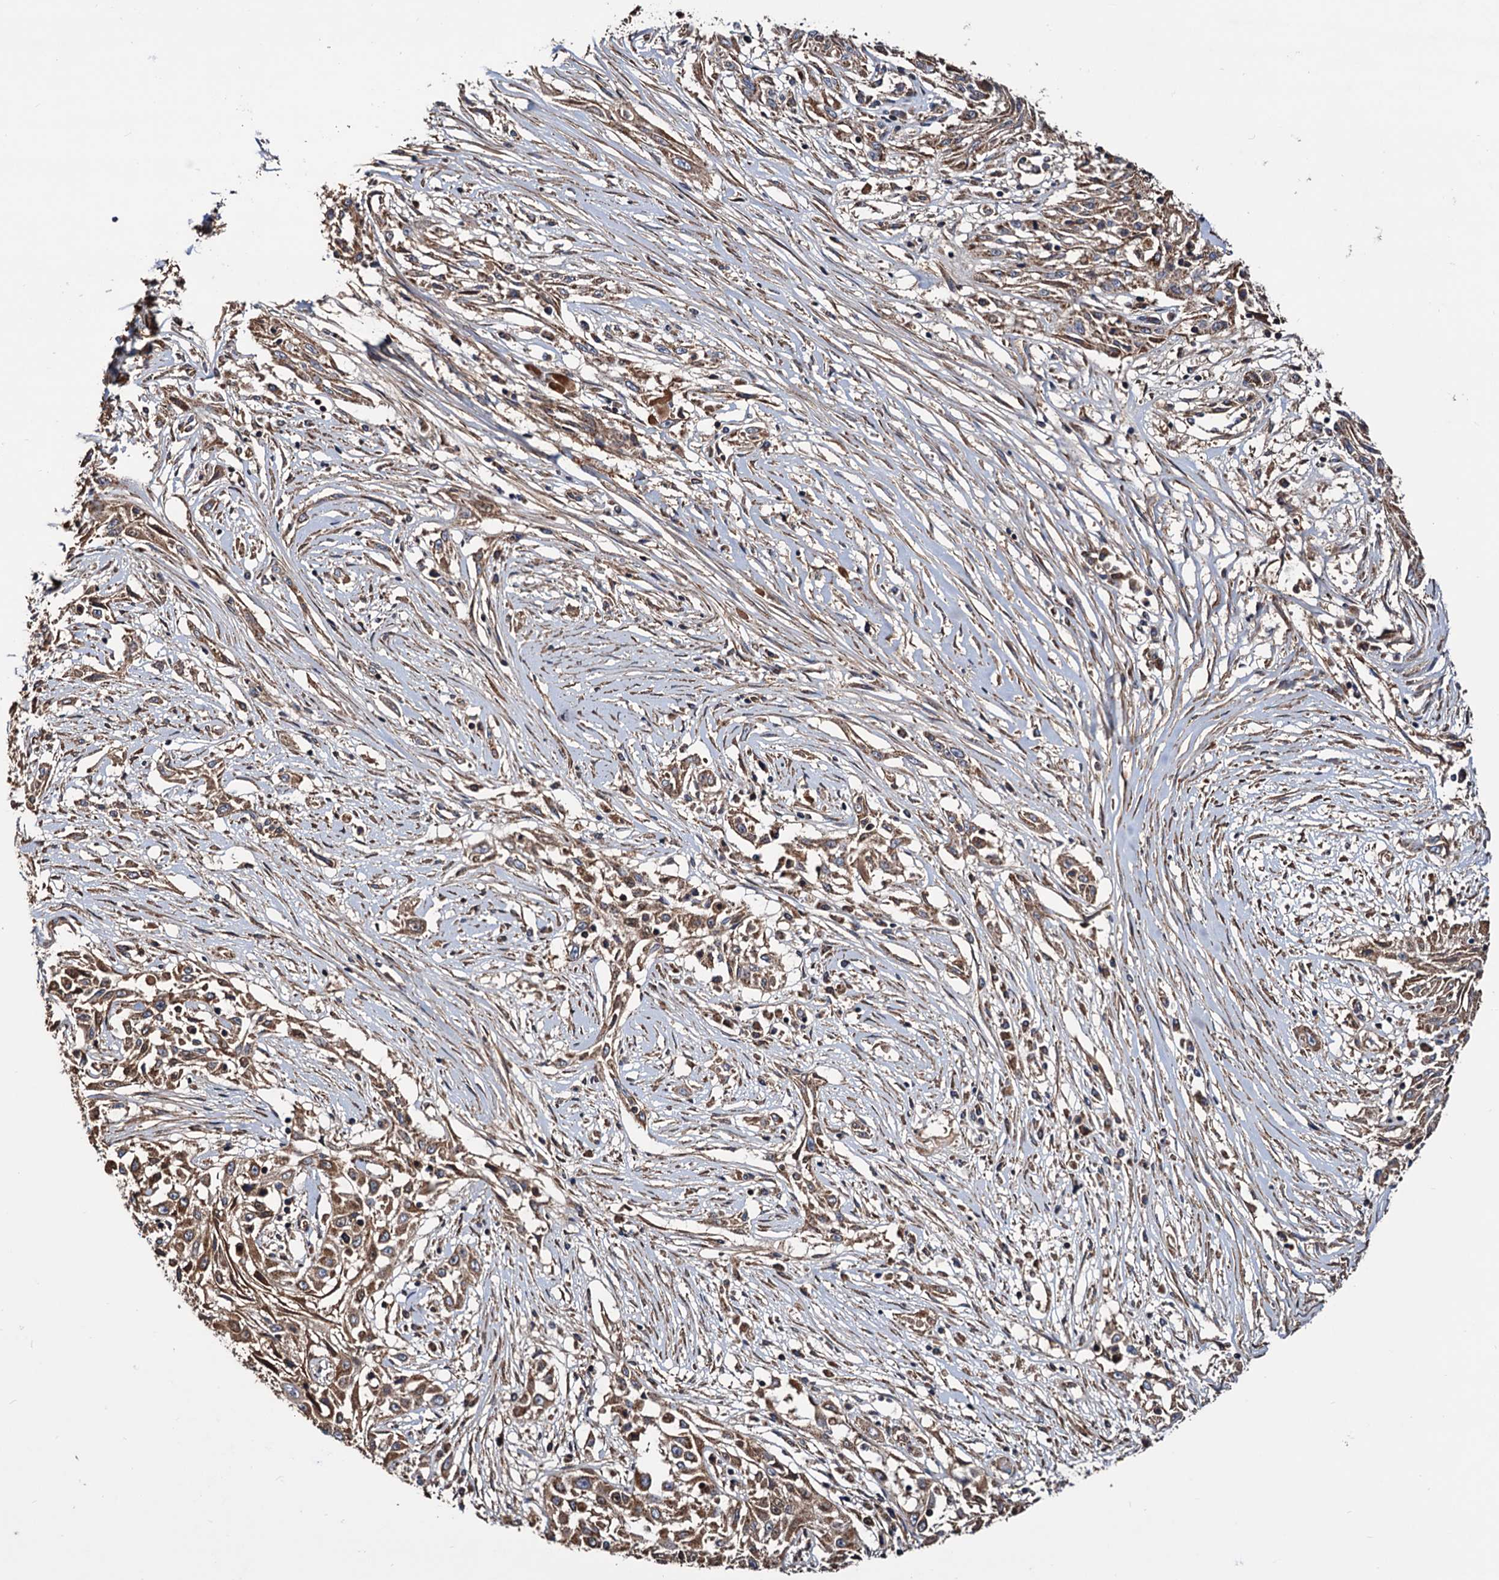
{"staining": {"intensity": "moderate", "quantity": ">75%", "location": "cytoplasmic/membranous"}, "tissue": "skin cancer", "cell_type": "Tumor cells", "image_type": "cancer", "snomed": [{"axis": "morphology", "description": "Squamous cell carcinoma, NOS"}, {"axis": "morphology", "description": "Squamous cell carcinoma, metastatic, NOS"}, {"axis": "topography", "description": "Skin"}, {"axis": "topography", "description": "Lymph node"}], "caption": "Brown immunohistochemical staining in human skin squamous cell carcinoma exhibits moderate cytoplasmic/membranous staining in about >75% of tumor cells.", "gene": "MRPL42", "patient": {"sex": "male", "age": 75}}